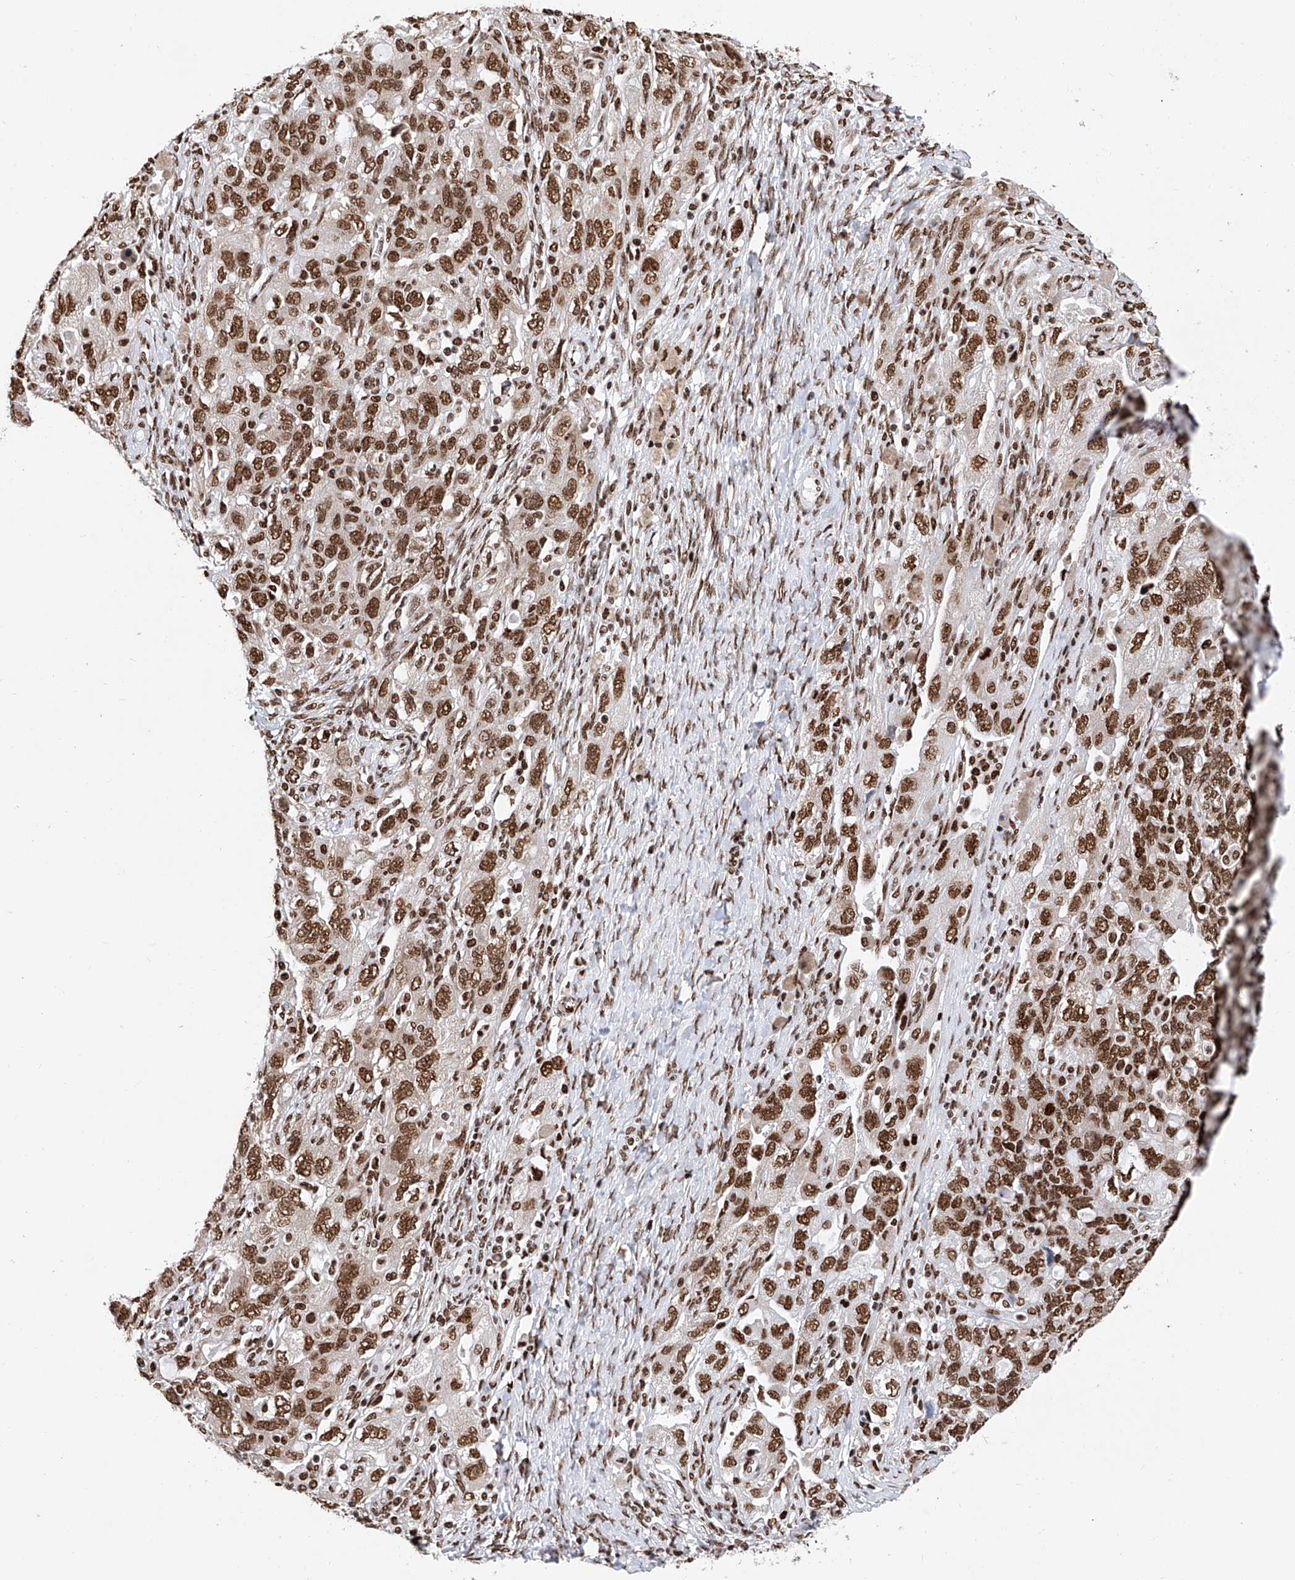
{"staining": {"intensity": "strong", "quantity": ">75%", "location": "nuclear"}, "tissue": "ovarian cancer", "cell_type": "Tumor cells", "image_type": "cancer", "snomed": [{"axis": "morphology", "description": "Carcinoma, NOS"}, {"axis": "morphology", "description": "Cystadenocarcinoma, serous, NOS"}, {"axis": "topography", "description": "Ovary"}], "caption": "Tumor cells reveal strong nuclear expression in about >75% of cells in carcinoma (ovarian).", "gene": "SRSF6", "patient": {"sex": "female", "age": 69}}